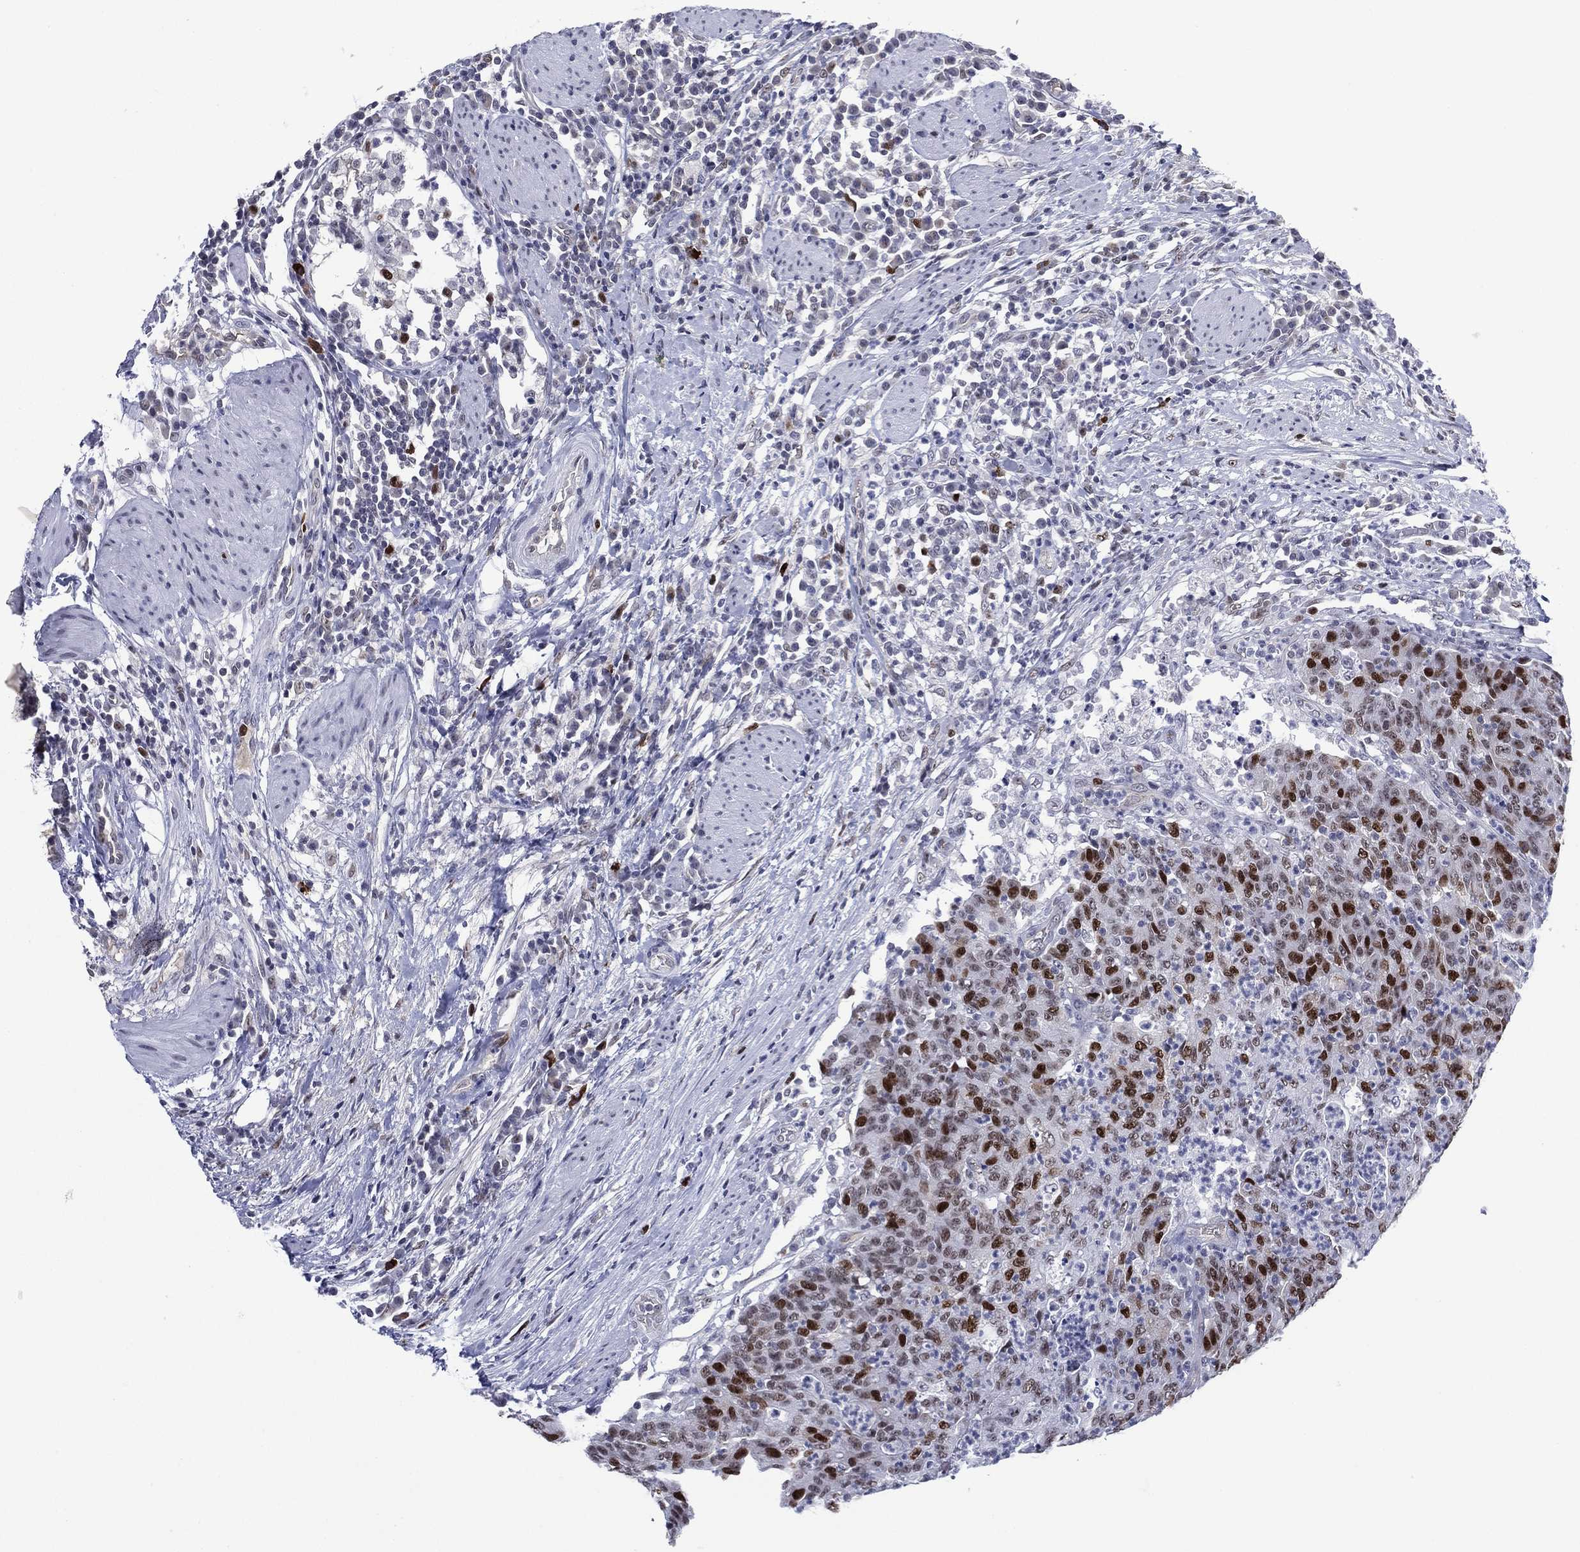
{"staining": {"intensity": "strong", "quantity": "<25%", "location": "nuclear"}, "tissue": "colorectal cancer", "cell_type": "Tumor cells", "image_type": "cancer", "snomed": [{"axis": "morphology", "description": "Adenocarcinoma, NOS"}, {"axis": "topography", "description": "Colon"}], "caption": "Immunohistochemical staining of human colorectal cancer (adenocarcinoma) demonstrates medium levels of strong nuclear protein expression in about <25% of tumor cells.", "gene": "GATA6", "patient": {"sex": "male", "age": 70}}